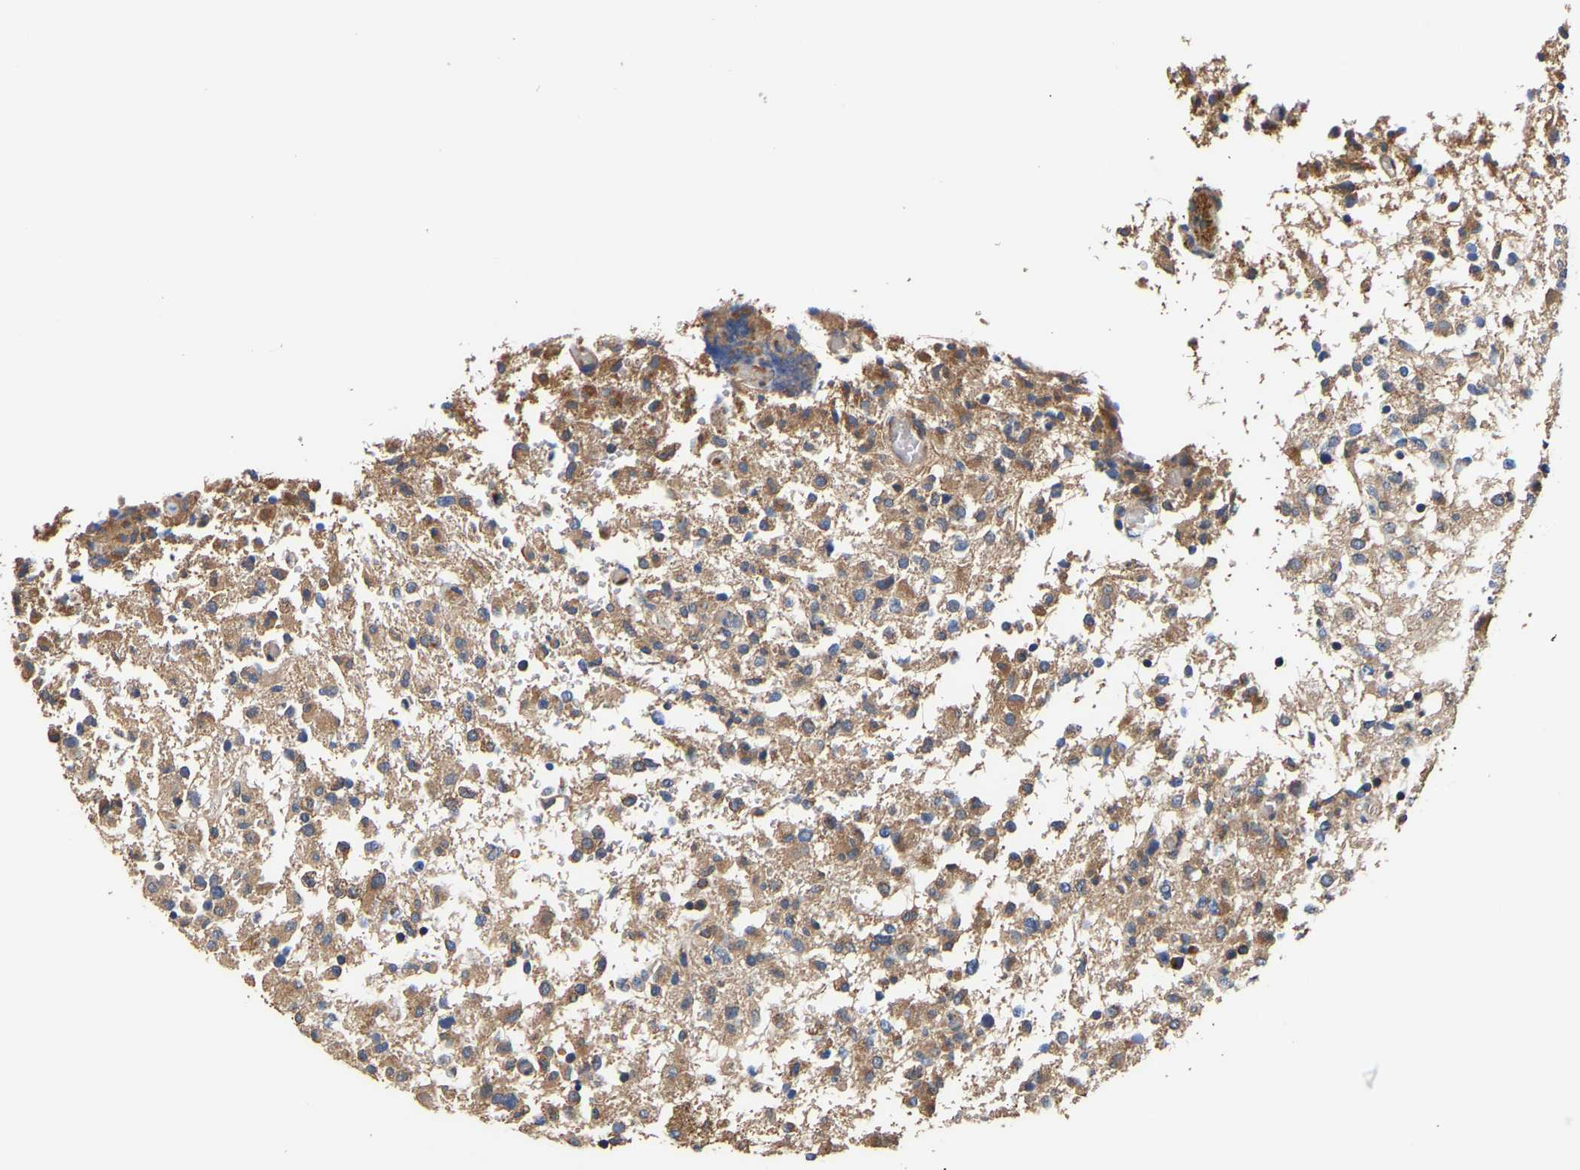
{"staining": {"intensity": "moderate", "quantity": "<25%", "location": "cytoplasmic/membranous"}, "tissue": "glioma", "cell_type": "Tumor cells", "image_type": "cancer", "snomed": [{"axis": "morphology", "description": "Glioma, malignant, High grade"}, {"axis": "topography", "description": "Brain"}], "caption": "Malignant high-grade glioma stained with a brown dye demonstrates moderate cytoplasmic/membranous positive staining in about <25% of tumor cells.", "gene": "LRBA", "patient": {"sex": "female", "age": 57}}